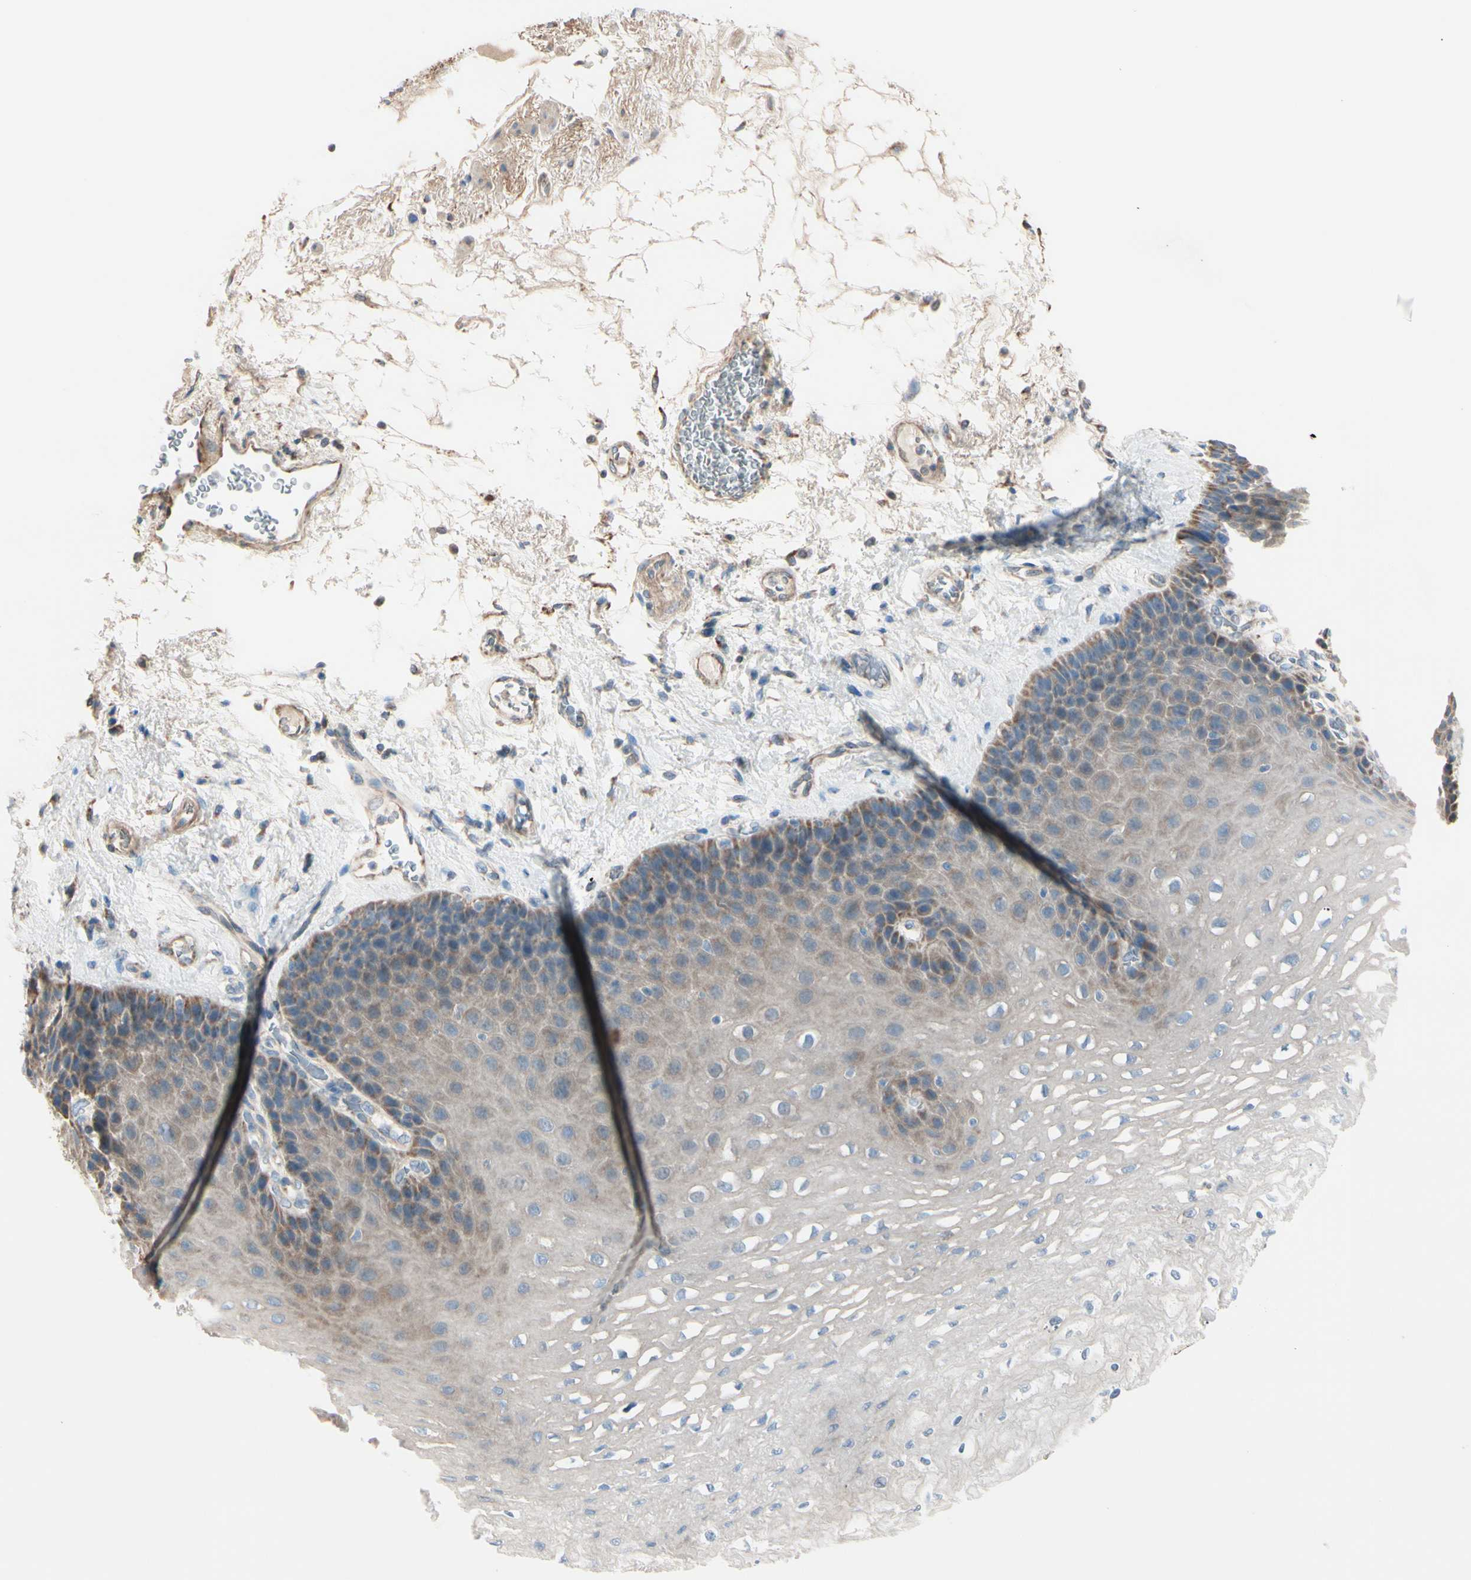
{"staining": {"intensity": "weak", "quantity": ">75%", "location": "cytoplasmic/membranous"}, "tissue": "esophagus", "cell_type": "Squamous epithelial cells", "image_type": "normal", "snomed": [{"axis": "morphology", "description": "Normal tissue, NOS"}, {"axis": "topography", "description": "Esophagus"}], "caption": "Immunohistochemistry (IHC) staining of benign esophagus, which demonstrates low levels of weak cytoplasmic/membranous positivity in about >75% of squamous epithelial cells indicating weak cytoplasmic/membranous protein staining. The staining was performed using DAB (3,3'-diaminobenzidine) (brown) for protein detection and nuclei were counterstained in hematoxylin (blue).", "gene": "EPHA3", "patient": {"sex": "female", "age": 72}}